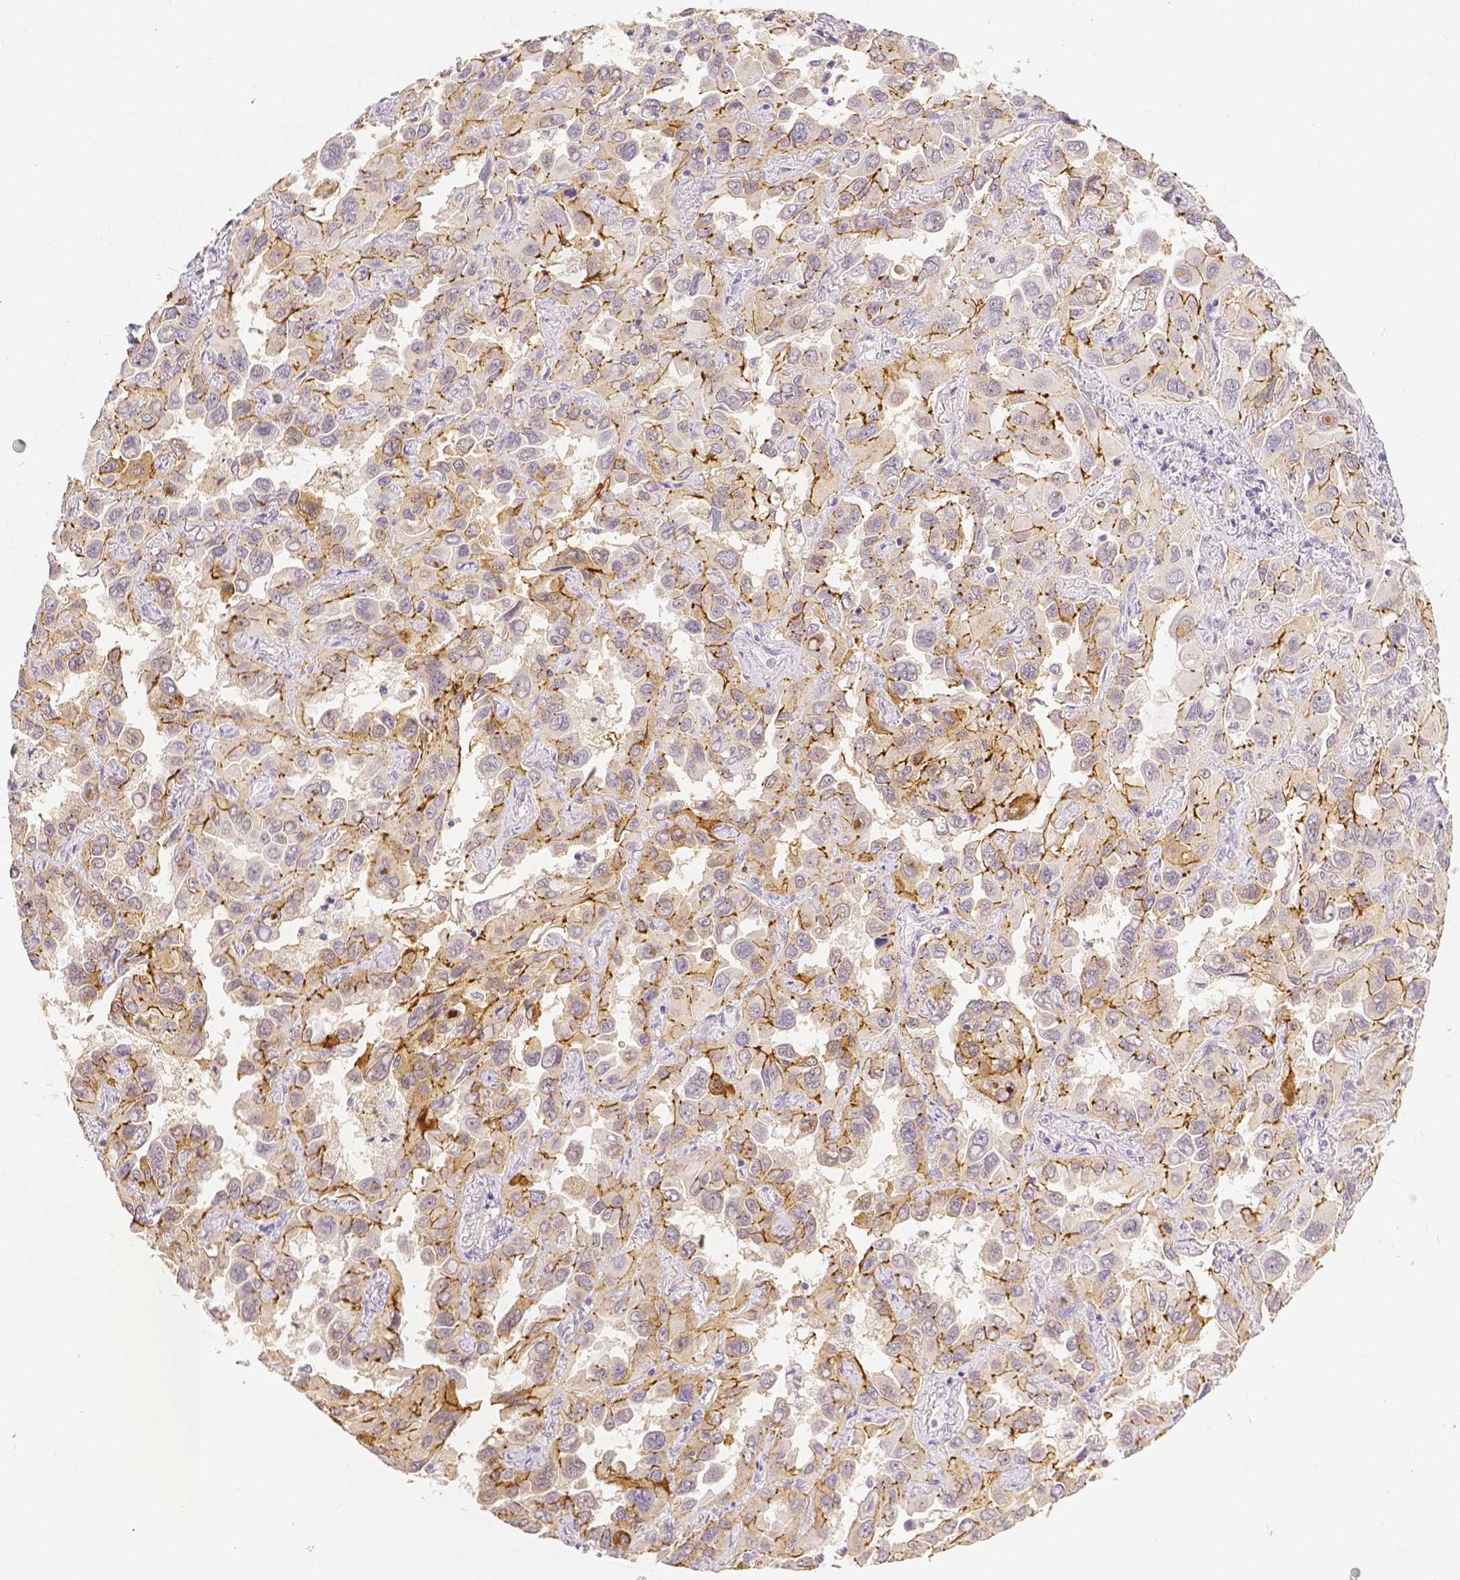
{"staining": {"intensity": "moderate", "quantity": "25%-75%", "location": "cytoplasmic/membranous"}, "tissue": "lung cancer", "cell_type": "Tumor cells", "image_type": "cancer", "snomed": [{"axis": "morphology", "description": "Adenocarcinoma, NOS"}, {"axis": "topography", "description": "Lung"}], "caption": "Immunohistochemistry (IHC) of human lung cancer exhibits medium levels of moderate cytoplasmic/membranous expression in about 25%-75% of tumor cells.", "gene": "OCLN", "patient": {"sex": "male", "age": 64}}